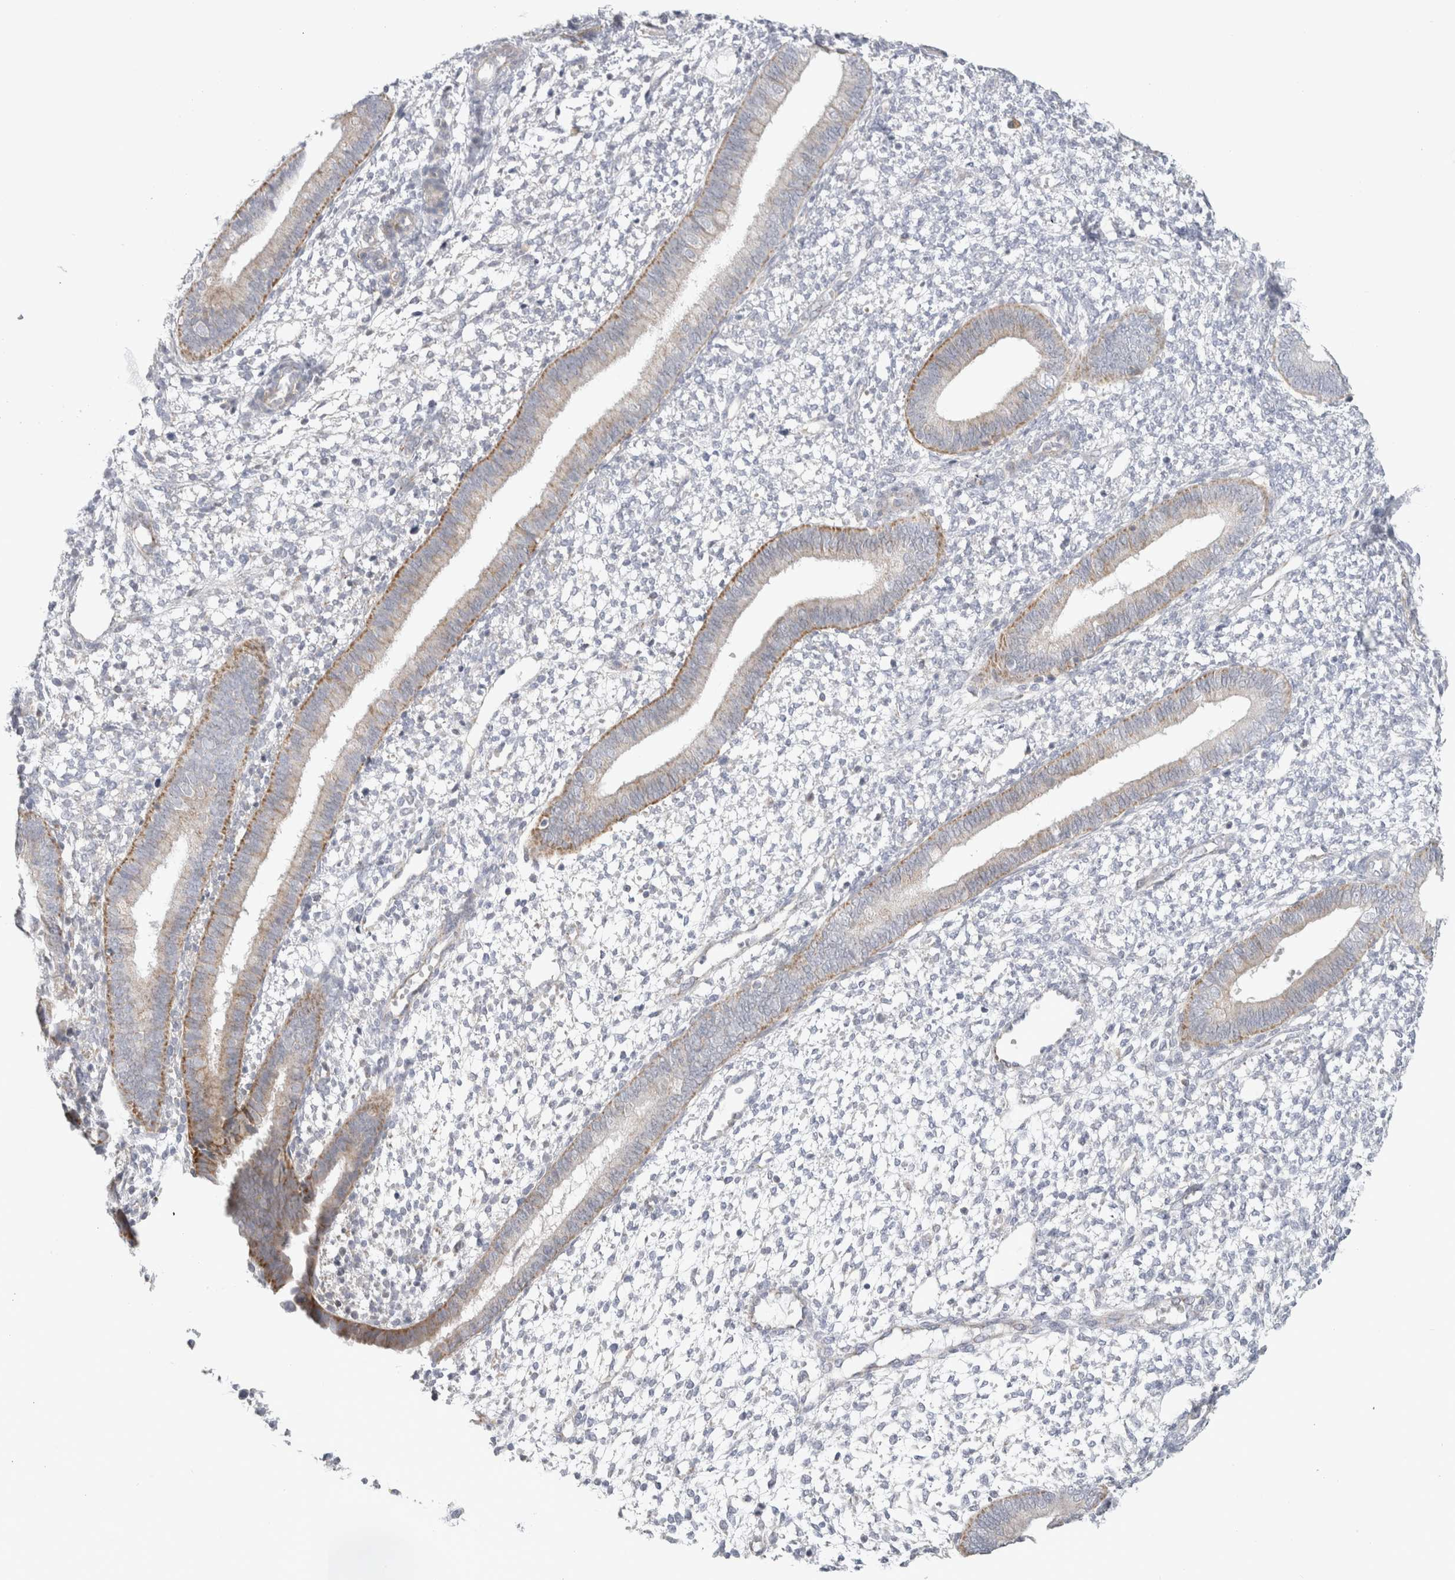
{"staining": {"intensity": "negative", "quantity": "none", "location": "none"}, "tissue": "endometrium", "cell_type": "Cells in endometrial stroma", "image_type": "normal", "snomed": [{"axis": "morphology", "description": "Normal tissue, NOS"}, {"axis": "topography", "description": "Endometrium"}], "caption": "This is a photomicrograph of immunohistochemistry staining of normal endometrium, which shows no staining in cells in endometrial stroma.", "gene": "FAHD1", "patient": {"sex": "female", "age": 46}}